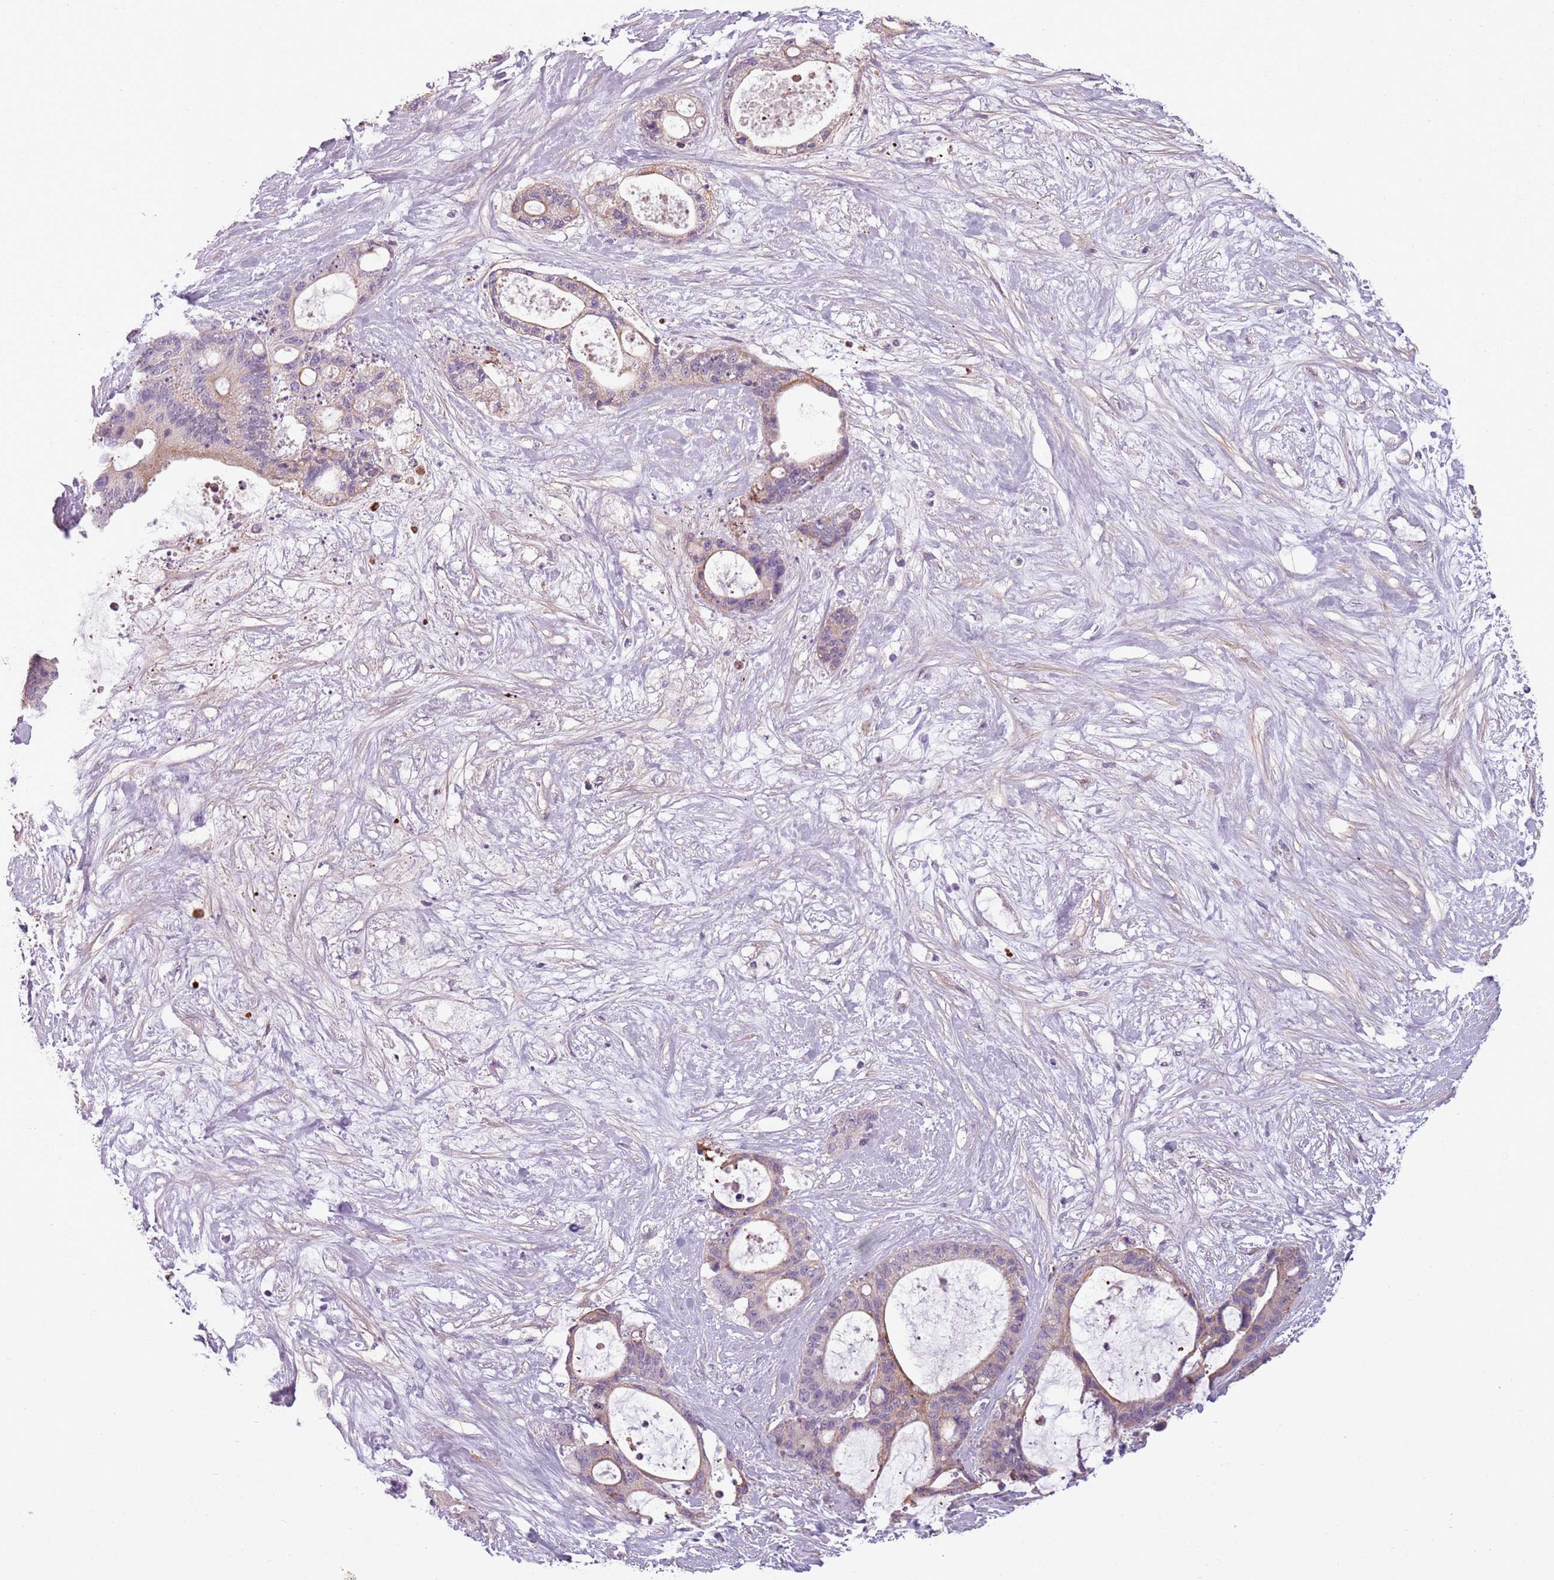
{"staining": {"intensity": "weak", "quantity": "<25%", "location": "cytoplasmic/membranous"}, "tissue": "liver cancer", "cell_type": "Tumor cells", "image_type": "cancer", "snomed": [{"axis": "morphology", "description": "Normal tissue, NOS"}, {"axis": "morphology", "description": "Cholangiocarcinoma"}, {"axis": "topography", "description": "Liver"}, {"axis": "topography", "description": "Peripheral nerve tissue"}], "caption": "This is an immunohistochemistry (IHC) micrograph of liver cancer (cholangiocarcinoma). There is no staining in tumor cells.", "gene": "TLCD2", "patient": {"sex": "female", "age": 73}}